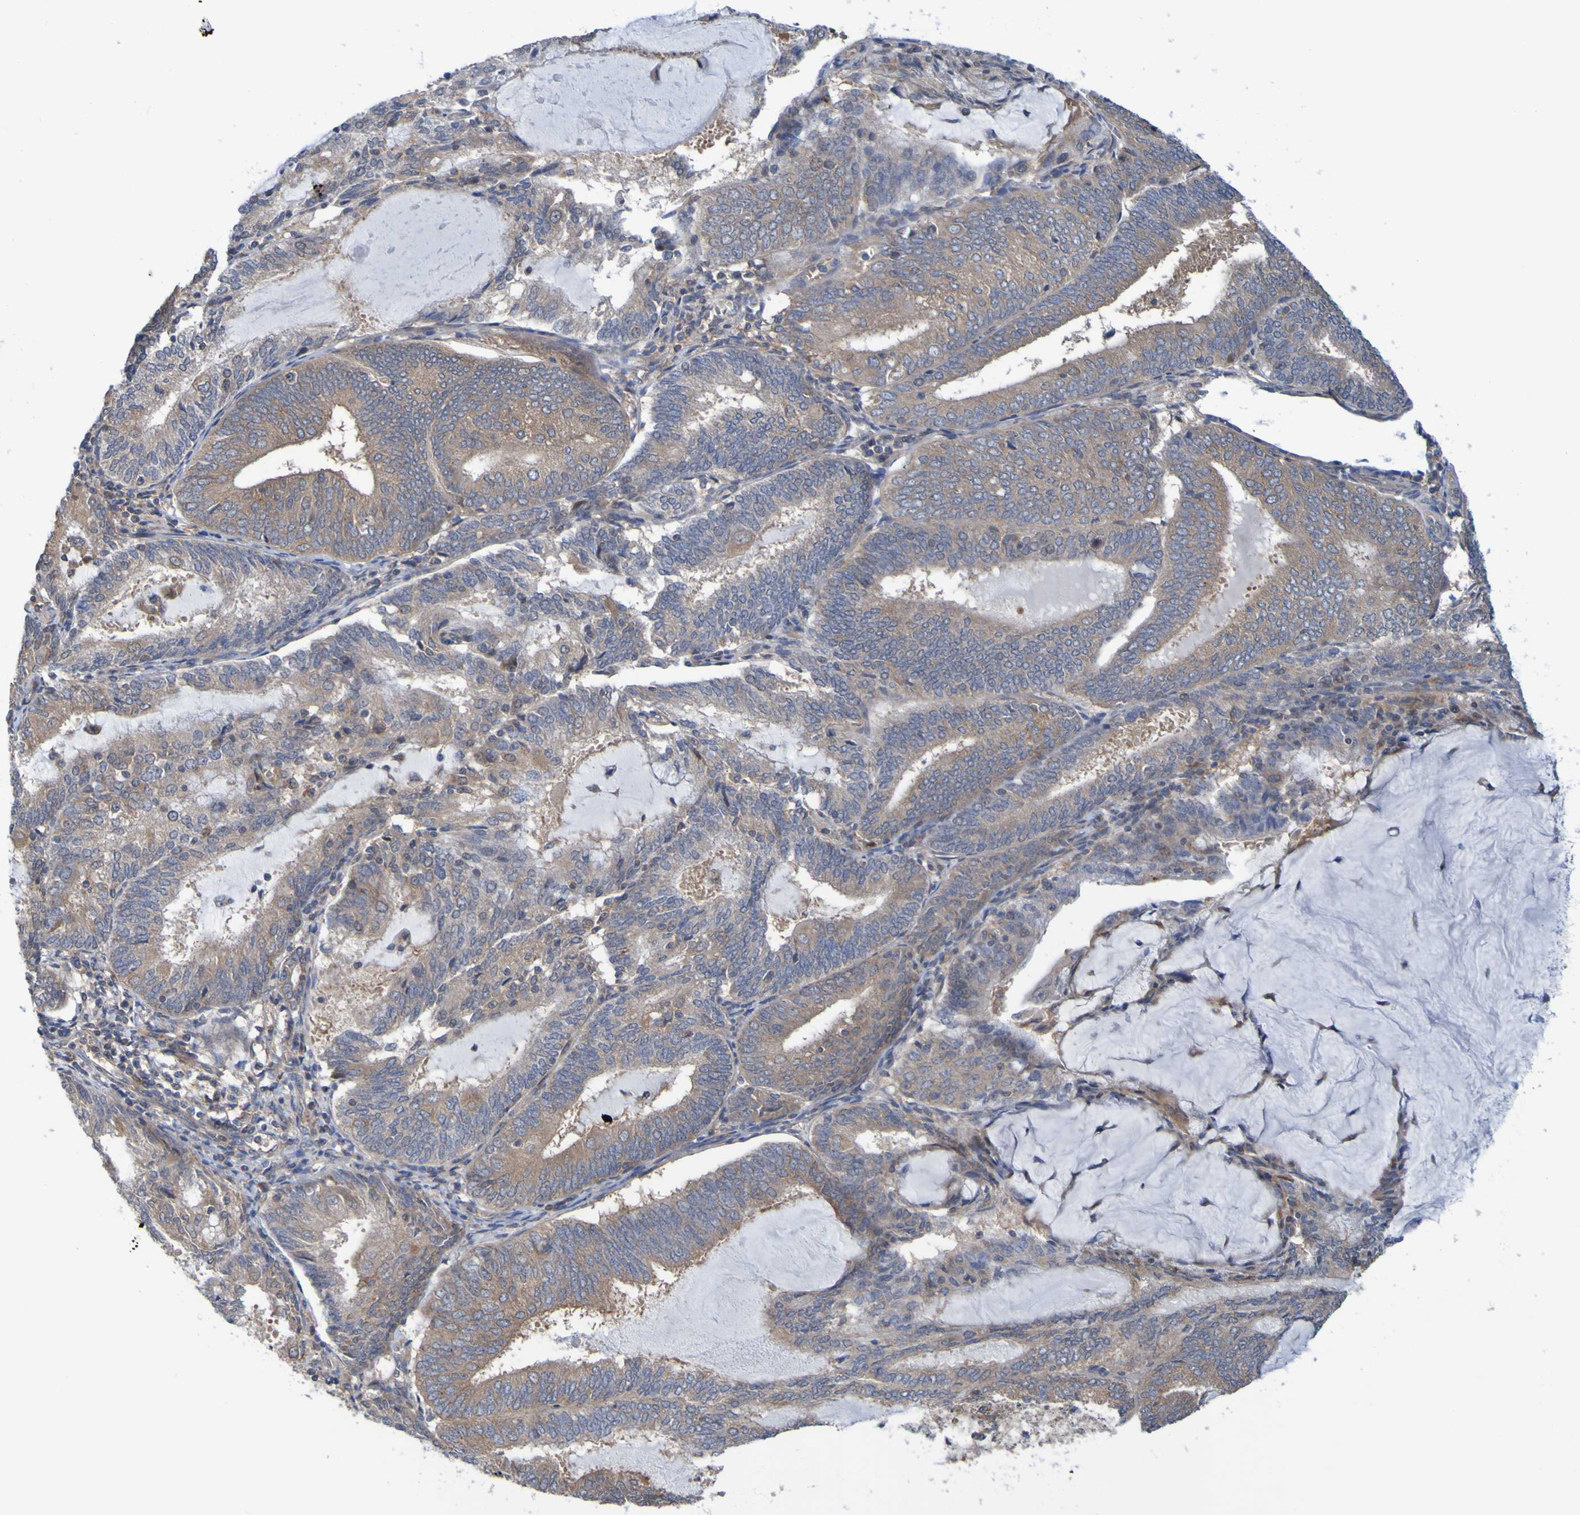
{"staining": {"intensity": "moderate", "quantity": ">75%", "location": "cytoplasmic/membranous"}, "tissue": "endometrial cancer", "cell_type": "Tumor cells", "image_type": "cancer", "snomed": [{"axis": "morphology", "description": "Adenocarcinoma, NOS"}, {"axis": "topography", "description": "Endometrium"}], "caption": "Endometrial cancer tissue reveals moderate cytoplasmic/membranous expression in about >75% of tumor cells, visualized by immunohistochemistry.", "gene": "SDK1", "patient": {"sex": "female", "age": 81}}